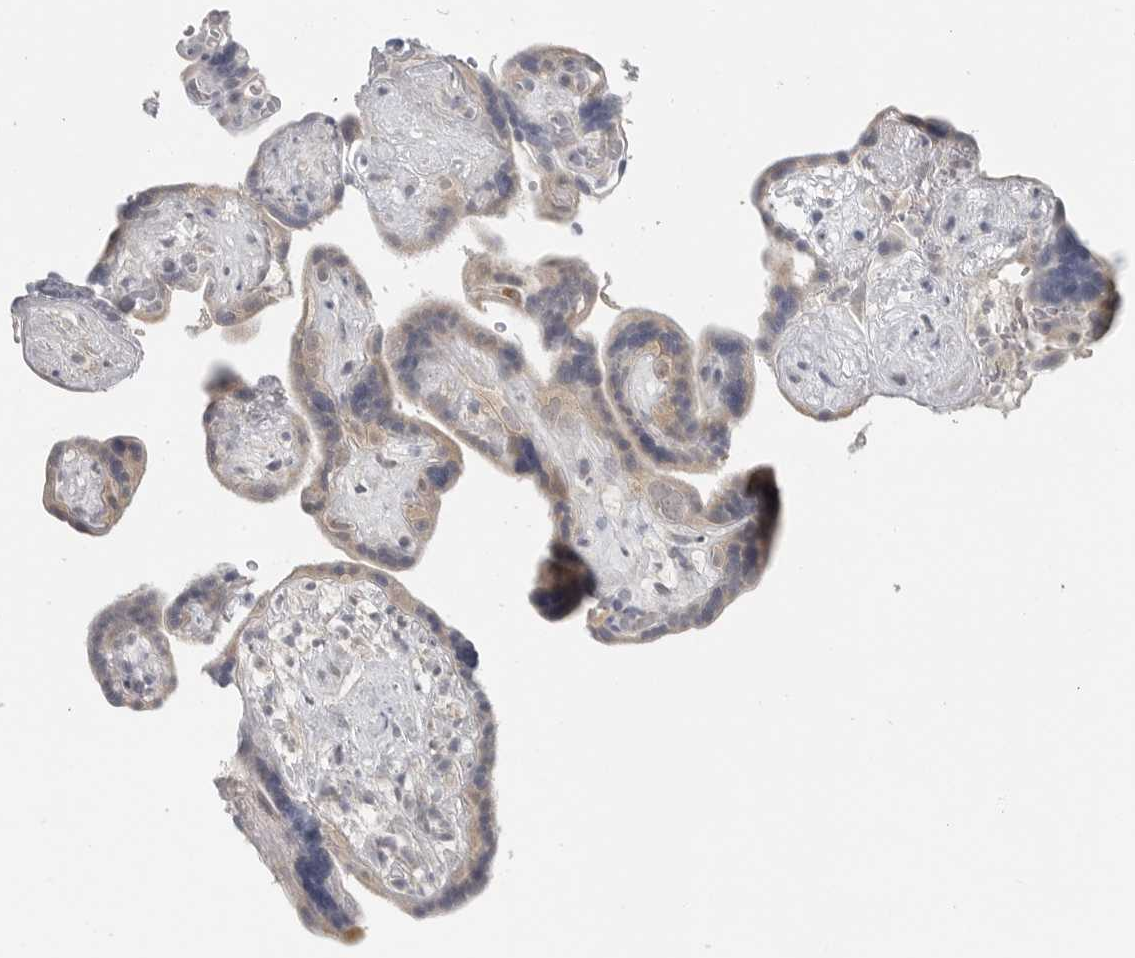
{"staining": {"intensity": "moderate", "quantity": ">75%", "location": "cytoplasmic/membranous"}, "tissue": "placenta", "cell_type": "Decidual cells", "image_type": "normal", "snomed": [{"axis": "morphology", "description": "Normal tissue, NOS"}, {"axis": "topography", "description": "Placenta"}], "caption": "Placenta stained with DAB IHC demonstrates medium levels of moderate cytoplasmic/membranous expression in about >75% of decidual cells.", "gene": "IL12RB2", "patient": {"sex": "female", "age": 30}}